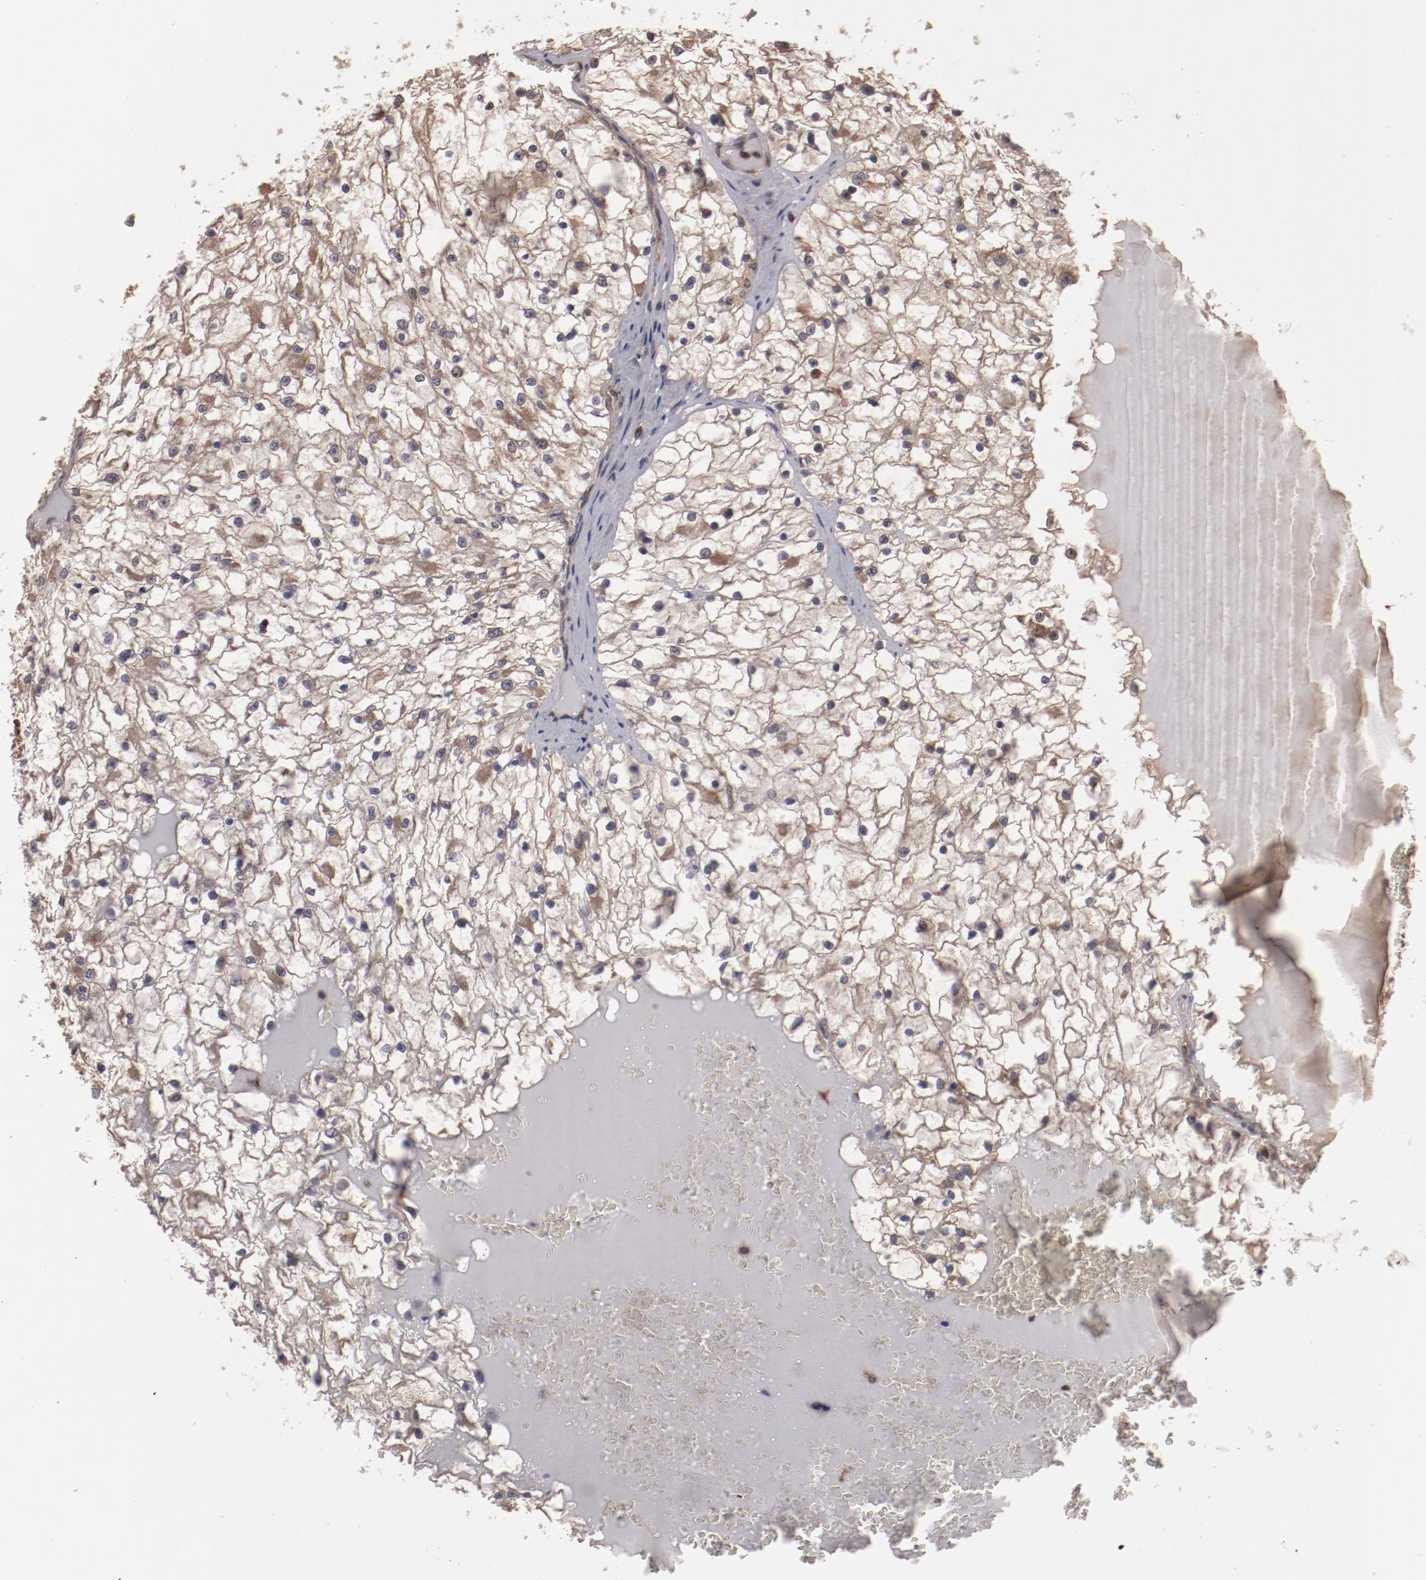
{"staining": {"intensity": "weak", "quantity": ">75%", "location": "cytoplasmic/membranous"}, "tissue": "renal cancer", "cell_type": "Tumor cells", "image_type": "cancer", "snomed": [{"axis": "morphology", "description": "Adenocarcinoma, NOS"}, {"axis": "topography", "description": "Kidney"}], "caption": "This is a photomicrograph of IHC staining of renal adenocarcinoma, which shows weak staining in the cytoplasmic/membranous of tumor cells.", "gene": "RPS6KA6", "patient": {"sex": "male", "age": 61}}